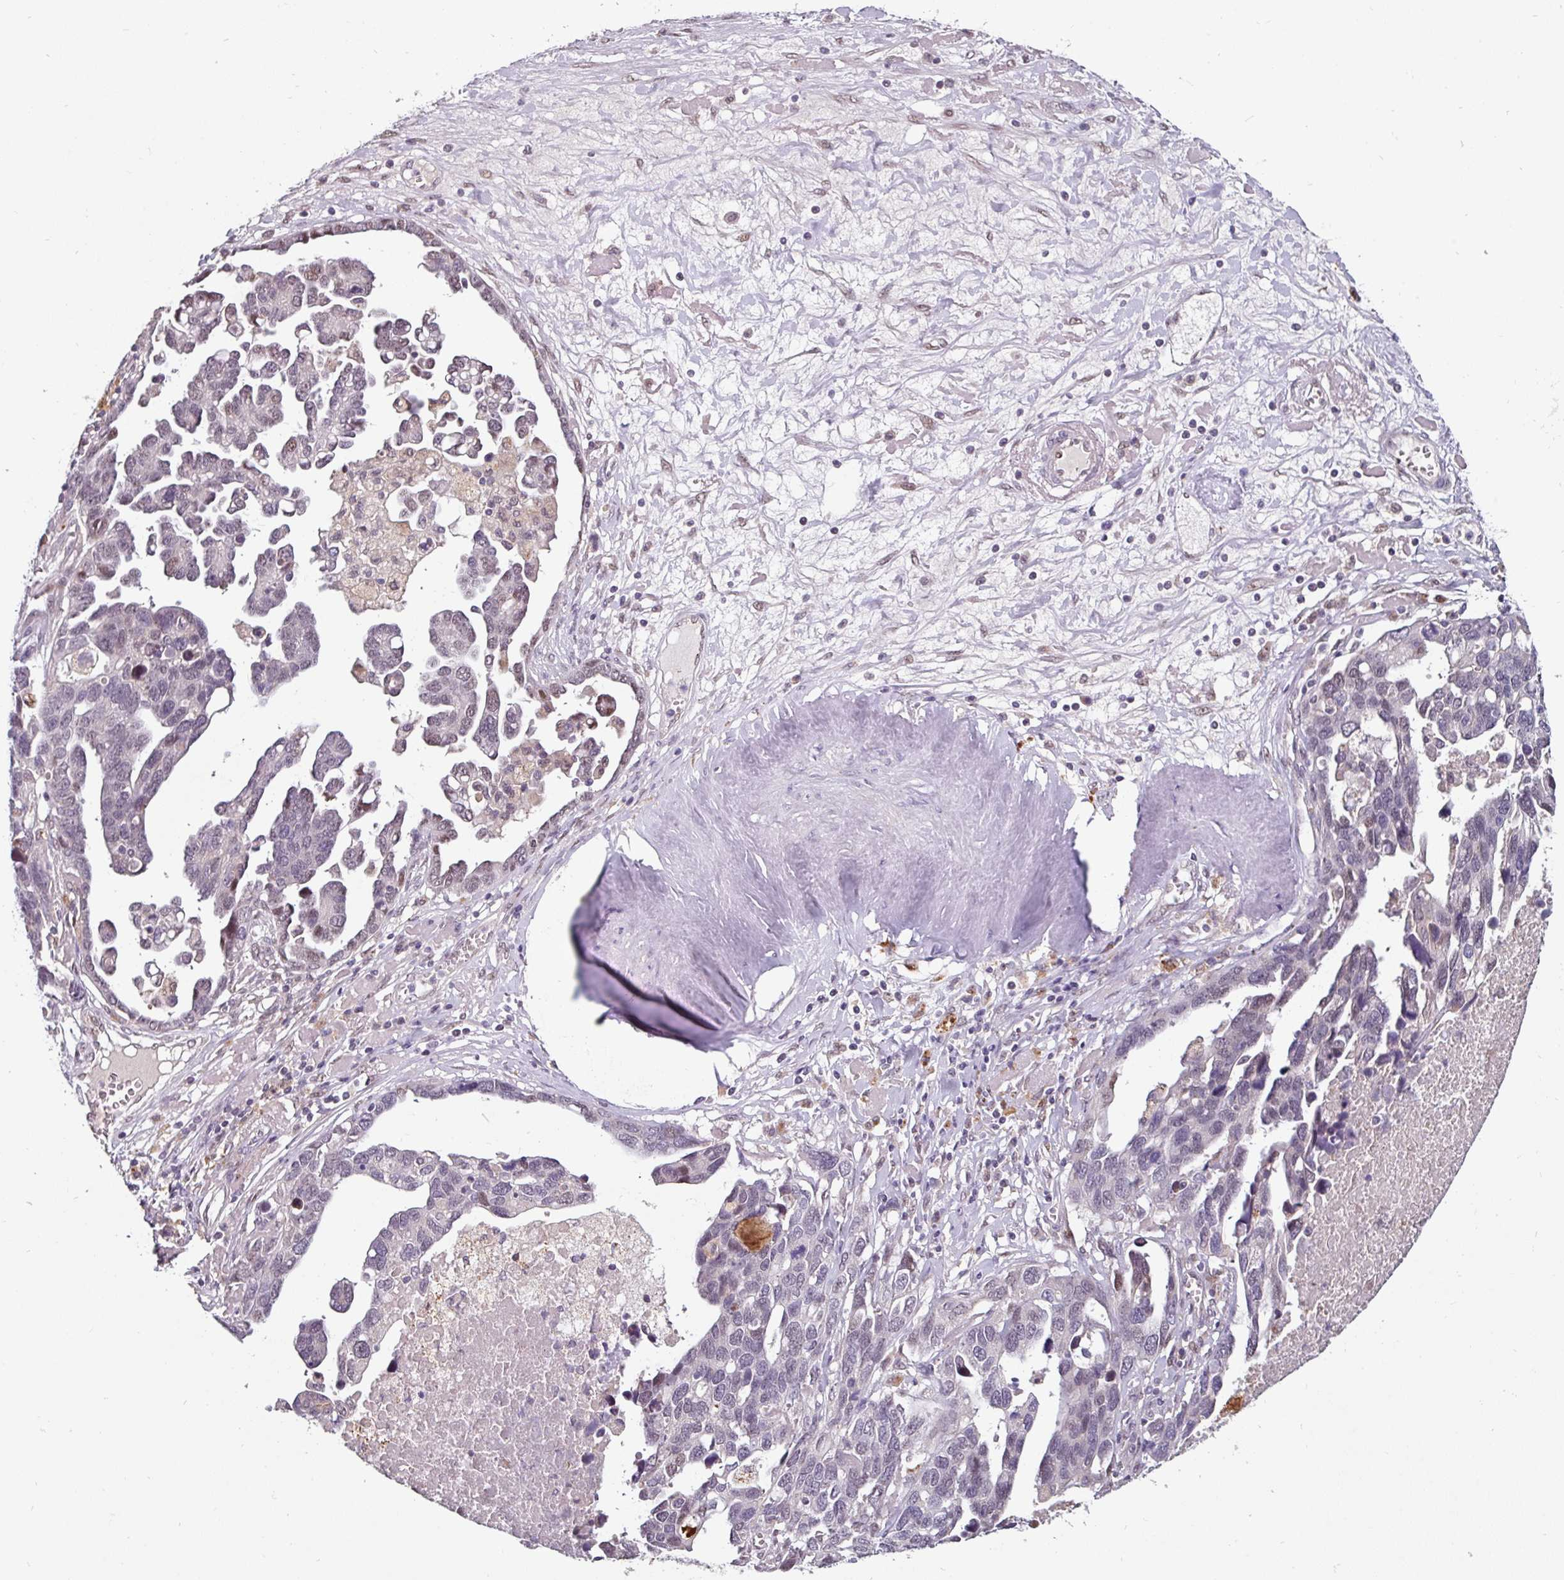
{"staining": {"intensity": "weak", "quantity": "<25%", "location": "nuclear"}, "tissue": "ovarian cancer", "cell_type": "Tumor cells", "image_type": "cancer", "snomed": [{"axis": "morphology", "description": "Cystadenocarcinoma, serous, NOS"}, {"axis": "topography", "description": "Ovary"}], "caption": "The photomicrograph exhibits no significant positivity in tumor cells of ovarian cancer. Nuclei are stained in blue.", "gene": "SWSAP1", "patient": {"sex": "female", "age": 54}}